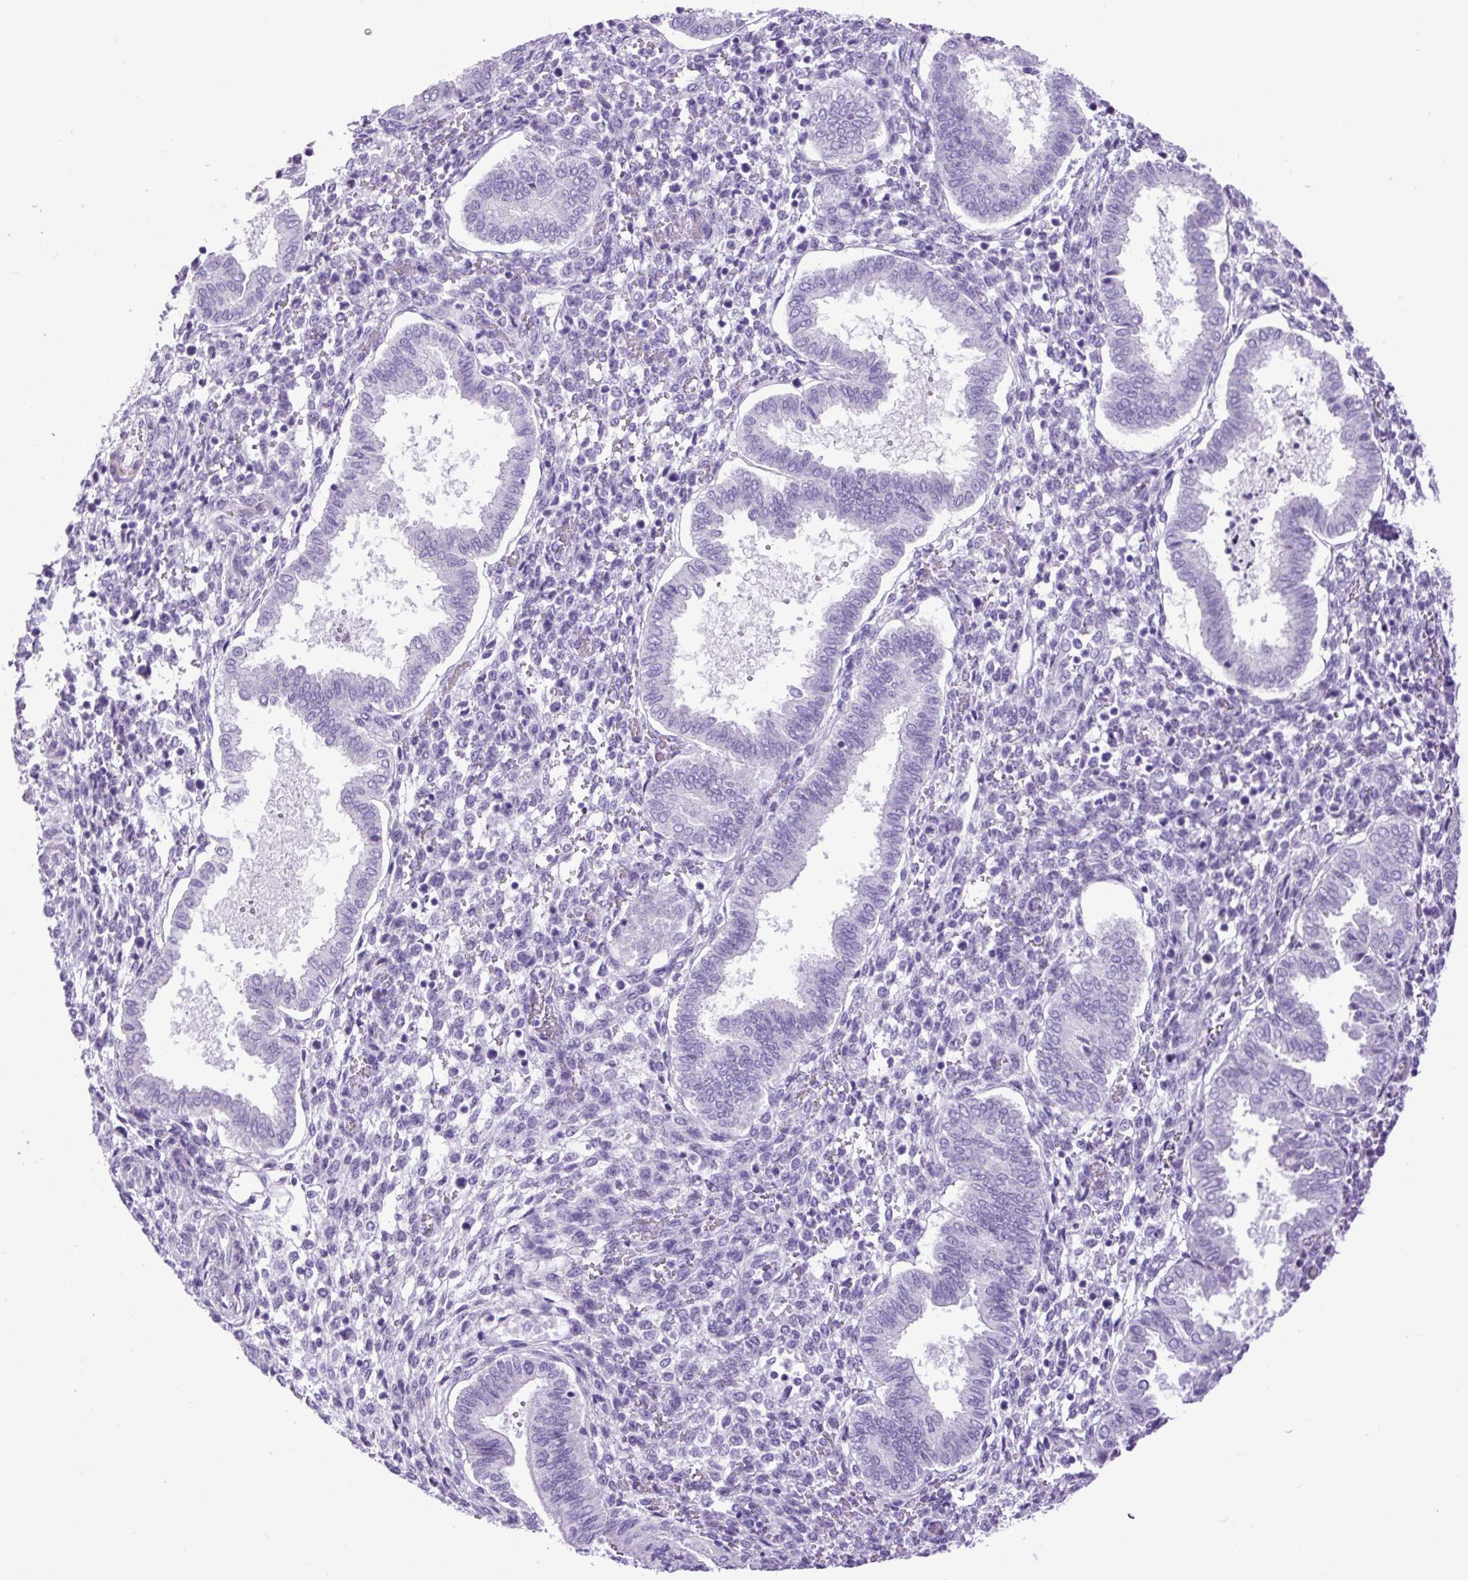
{"staining": {"intensity": "negative", "quantity": "none", "location": "none"}, "tissue": "endometrium", "cell_type": "Cells in endometrial stroma", "image_type": "normal", "snomed": [{"axis": "morphology", "description": "Normal tissue, NOS"}, {"axis": "topography", "description": "Endometrium"}], "caption": "Immunohistochemistry of normal endometrium demonstrates no staining in cells in endometrial stroma.", "gene": "DPP6", "patient": {"sex": "female", "age": 24}}